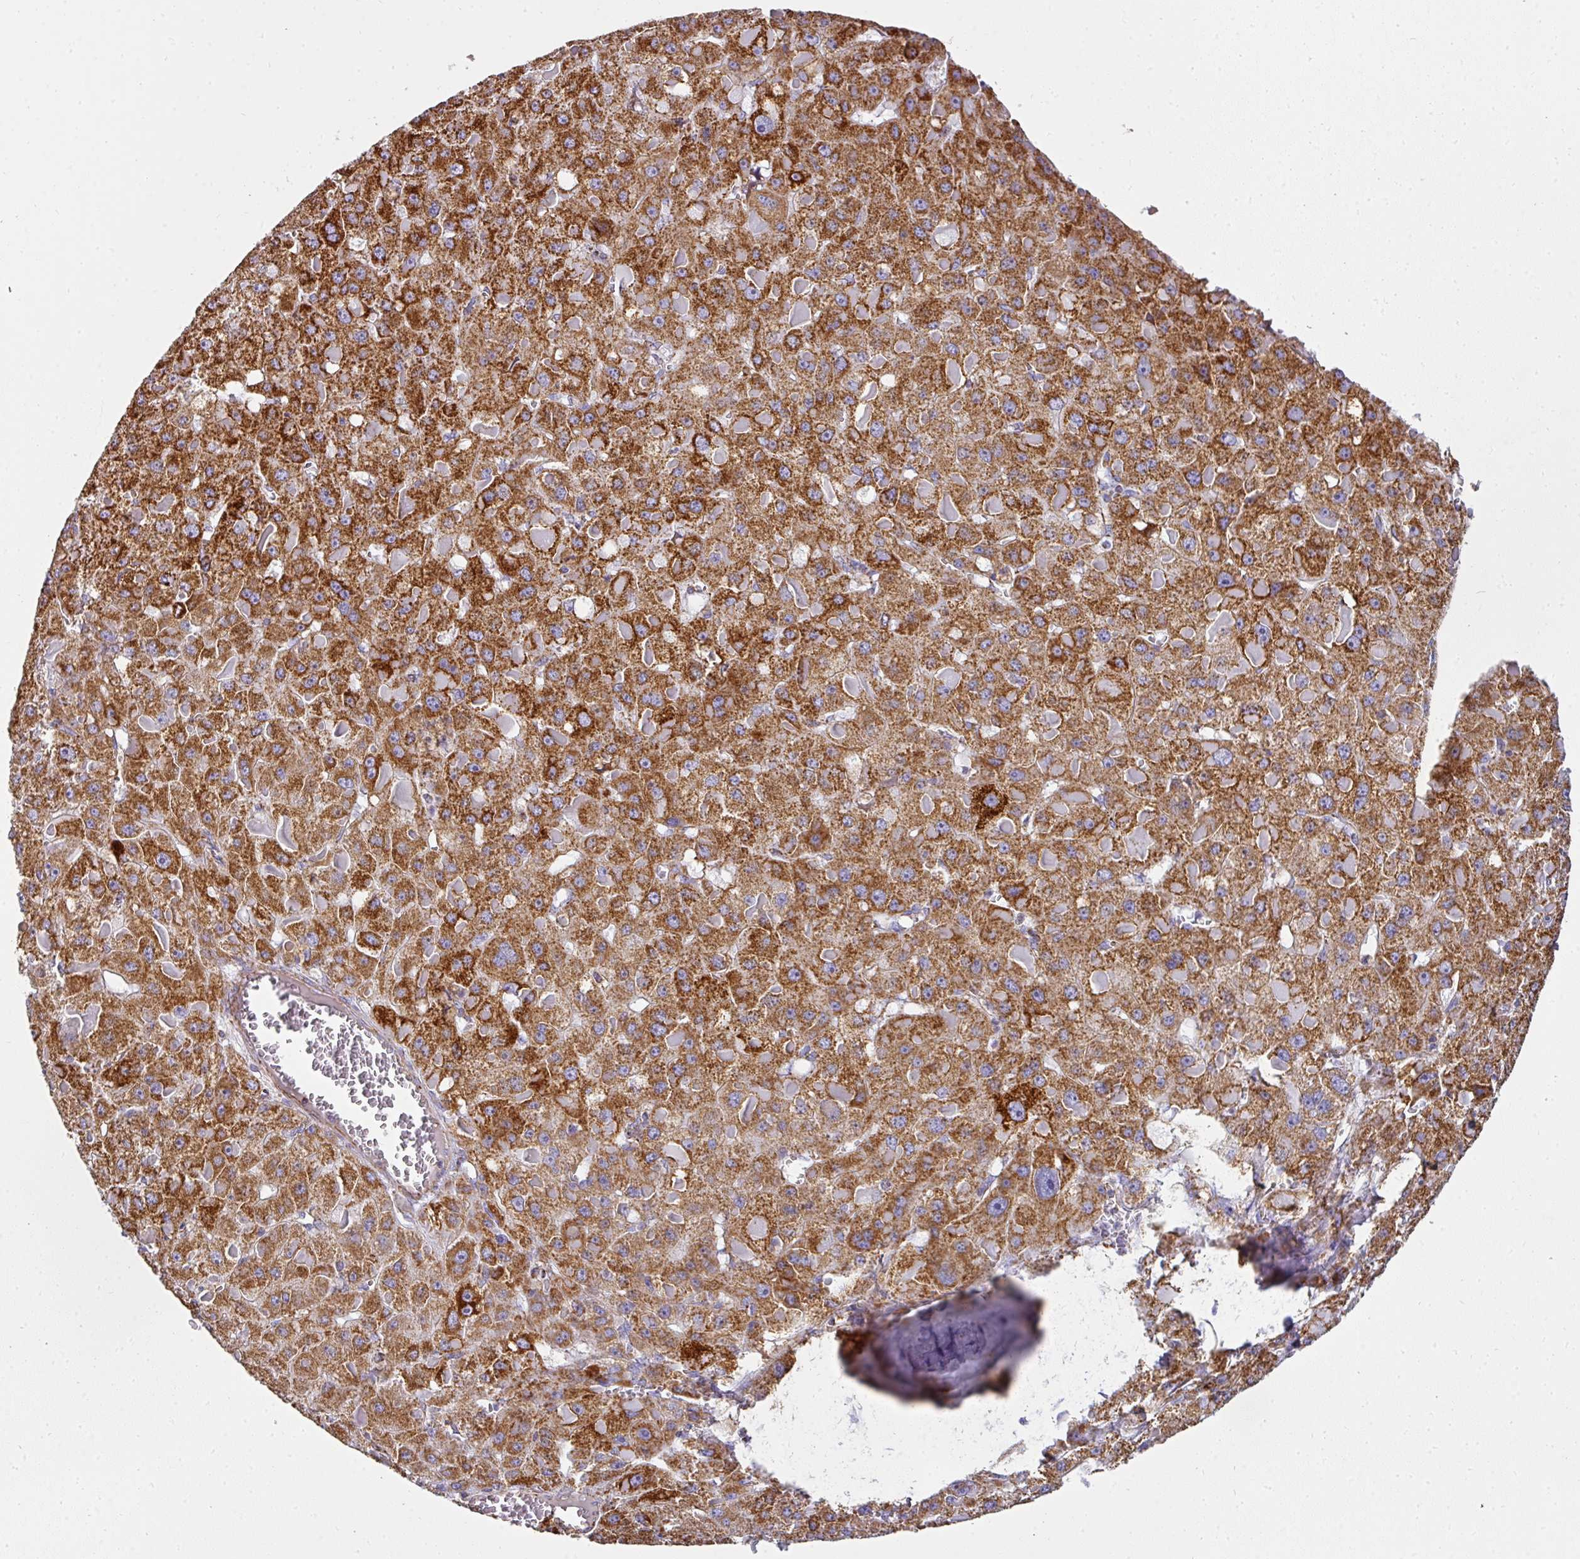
{"staining": {"intensity": "strong", "quantity": ">75%", "location": "cytoplasmic/membranous"}, "tissue": "liver cancer", "cell_type": "Tumor cells", "image_type": "cancer", "snomed": [{"axis": "morphology", "description": "Carcinoma, Hepatocellular, NOS"}, {"axis": "topography", "description": "Liver"}], "caption": "This histopathology image demonstrates immunohistochemistry staining of liver cancer, with high strong cytoplasmic/membranous expression in approximately >75% of tumor cells.", "gene": "UQCRFS1", "patient": {"sex": "female", "age": 73}}